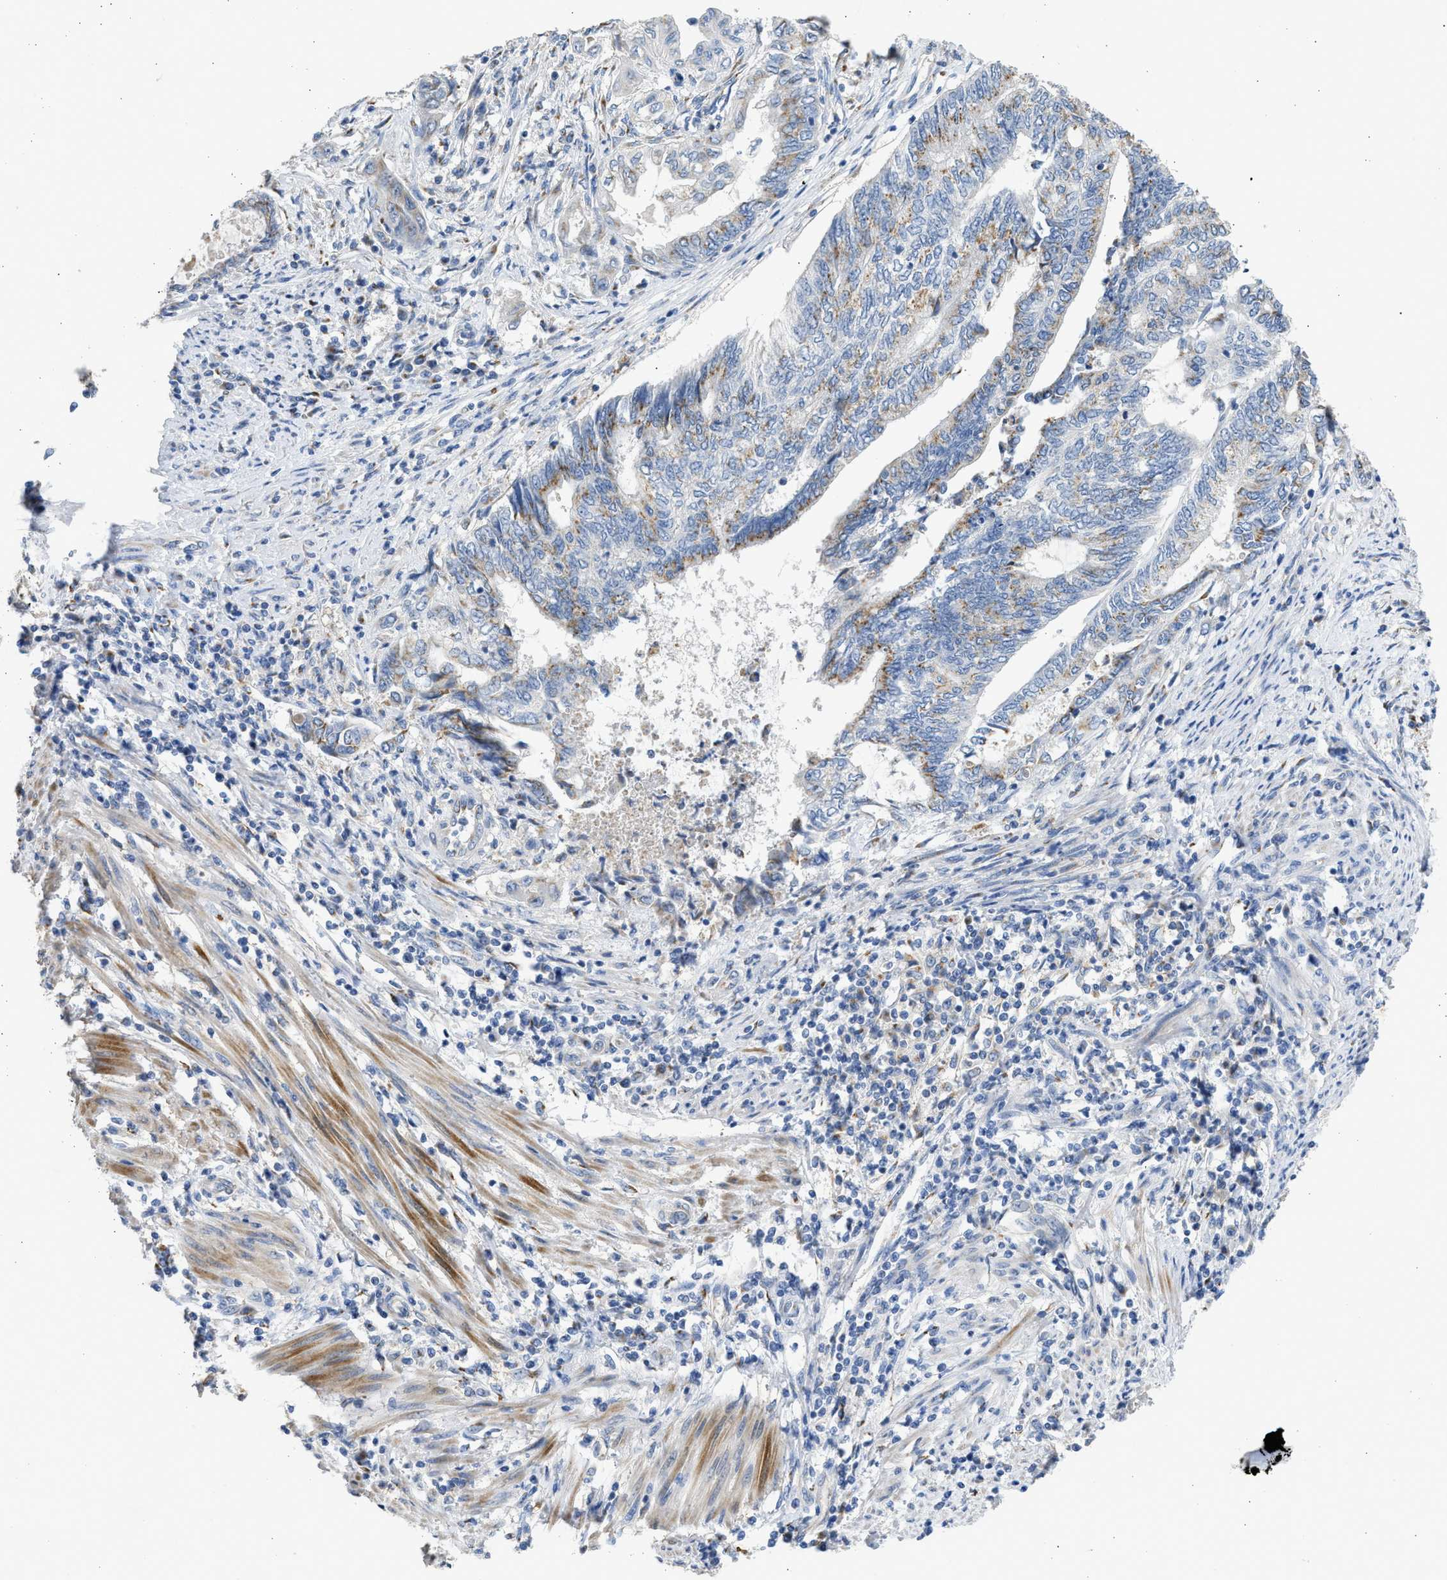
{"staining": {"intensity": "moderate", "quantity": "25%-75%", "location": "cytoplasmic/membranous"}, "tissue": "endometrial cancer", "cell_type": "Tumor cells", "image_type": "cancer", "snomed": [{"axis": "morphology", "description": "Adenocarcinoma, NOS"}, {"axis": "topography", "description": "Uterus"}, {"axis": "topography", "description": "Endometrium"}], "caption": "Tumor cells display medium levels of moderate cytoplasmic/membranous staining in about 25%-75% of cells in human adenocarcinoma (endometrial).", "gene": "IPO8", "patient": {"sex": "female", "age": 70}}